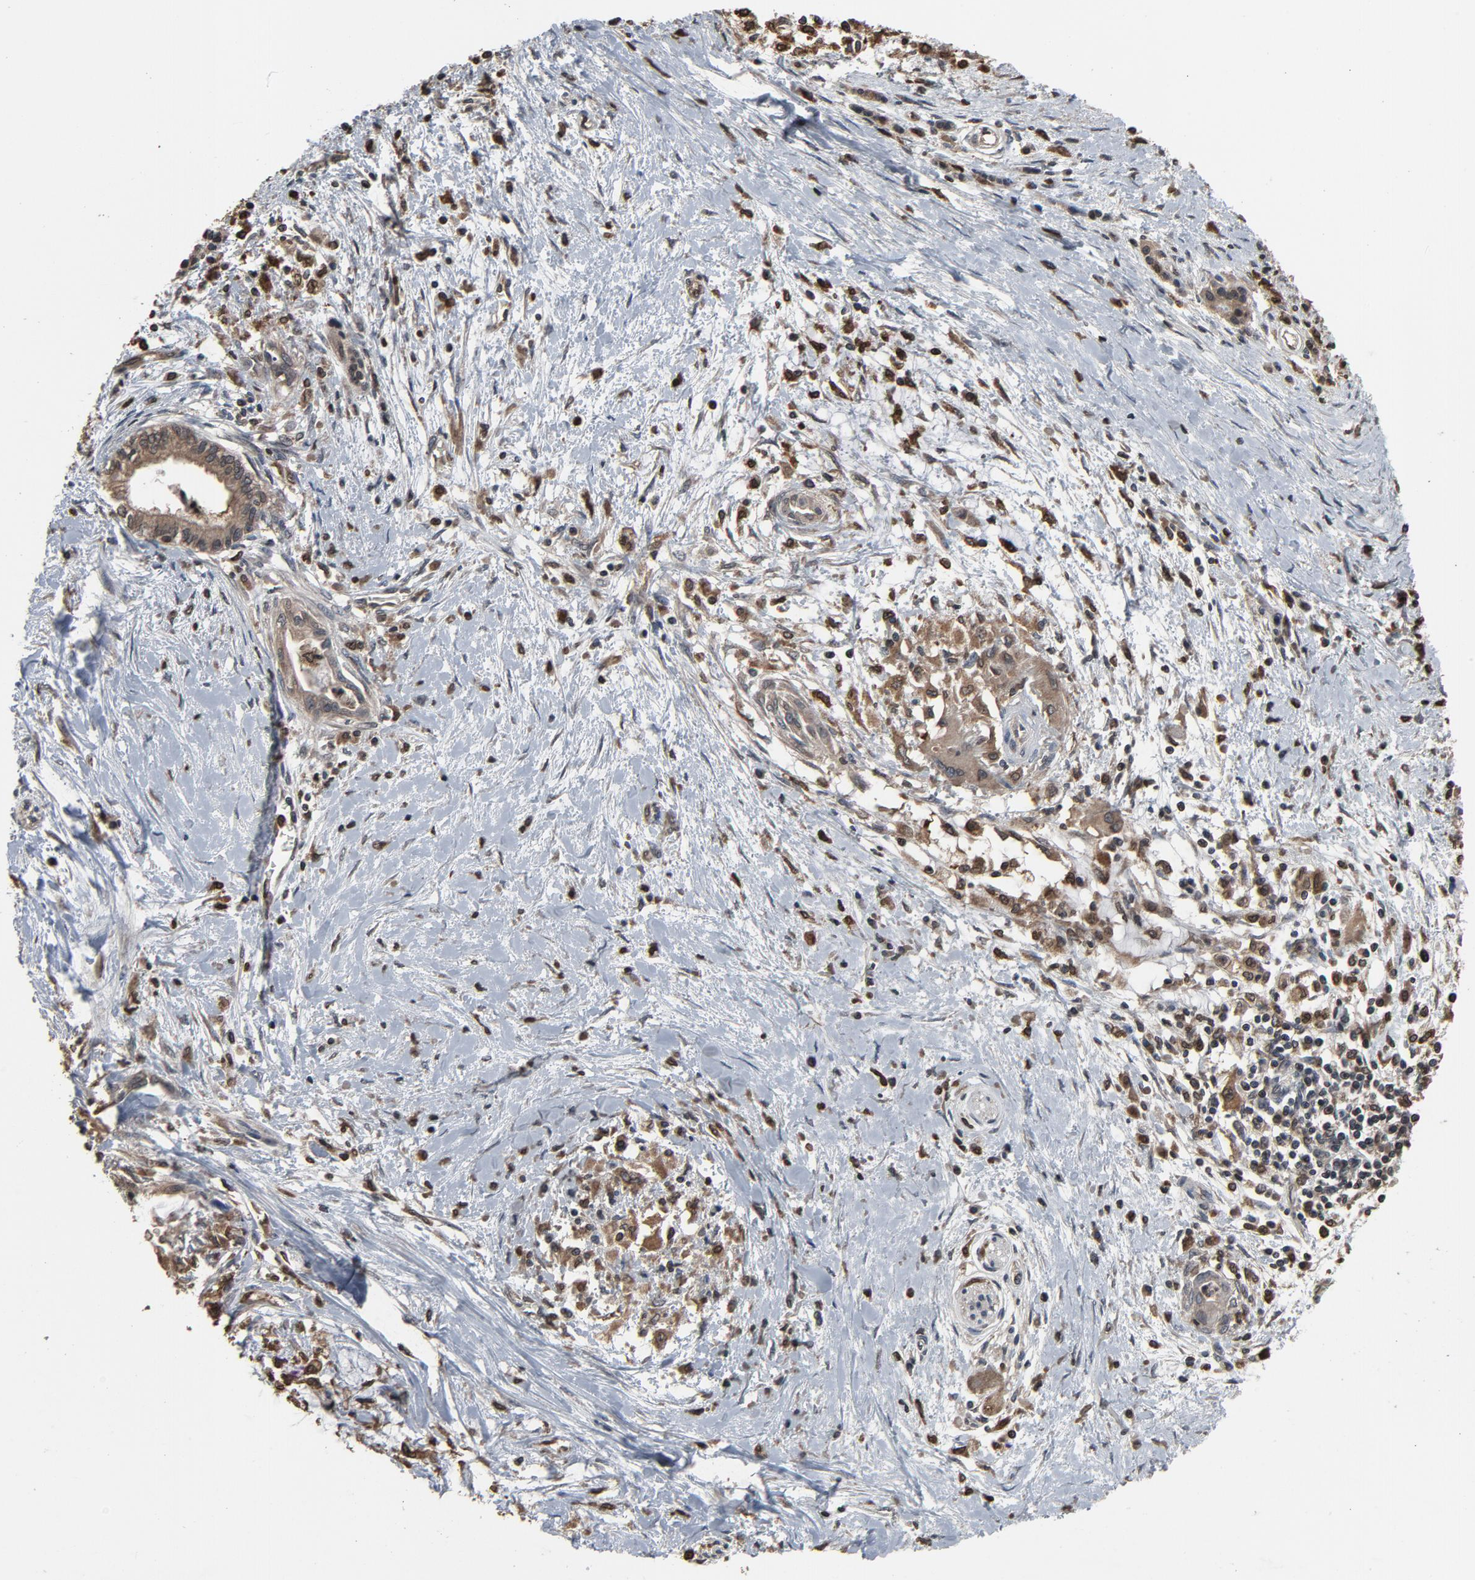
{"staining": {"intensity": "weak", "quantity": "<25%", "location": "cytoplasmic/membranous,nuclear"}, "tissue": "pancreatic cancer", "cell_type": "Tumor cells", "image_type": "cancer", "snomed": [{"axis": "morphology", "description": "Adenocarcinoma, NOS"}, {"axis": "topography", "description": "Pancreas"}], "caption": "Human adenocarcinoma (pancreatic) stained for a protein using IHC shows no expression in tumor cells.", "gene": "UBE2D1", "patient": {"sex": "female", "age": 64}}